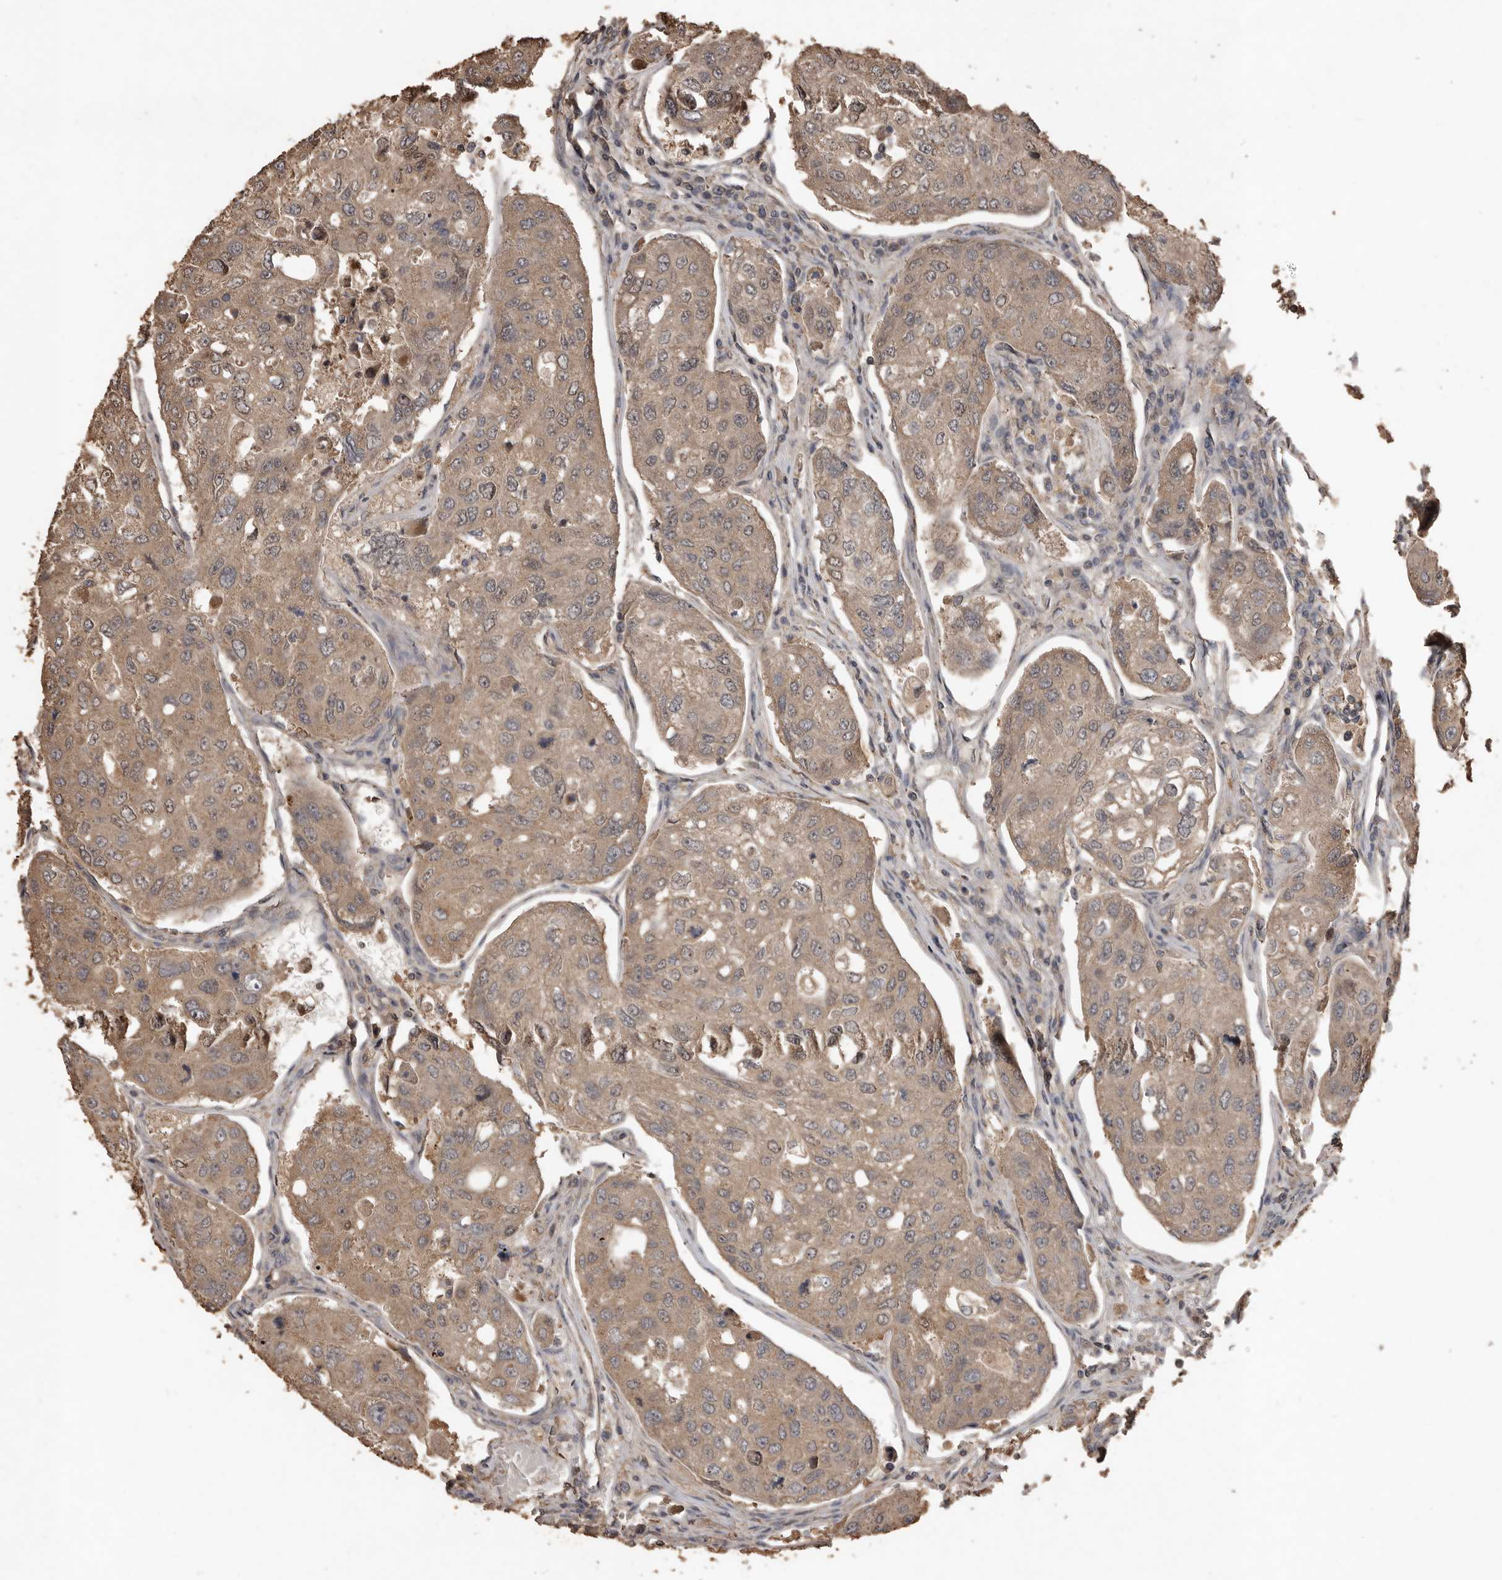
{"staining": {"intensity": "moderate", "quantity": ">75%", "location": "cytoplasmic/membranous"}, "tissue": "urothelial cancer", "cell_type": "Tumor cells", "image_type": "cancer", "snomed": [{"axis": "morphology", "description": "Urothelial carcinoma, High grade"}, {"axis": "topography", "description": "Lymph node"}, {"axis": "topography", "description": "Urinary bladder"}], "caption": "Urothelial cancer stained with DAB (3,3'-diaminobenzidine) immunohistochemistry shows medium levels of moderate cytoplasmic/membranous positivity in approximately >75% of tumor cells. (DAB (3,3'-diaminobenzidine) = brown stain, brightfield microscopy at high magnification).", "gene": "BAMBI", "patient": {"sex": "male", "age": 51}}